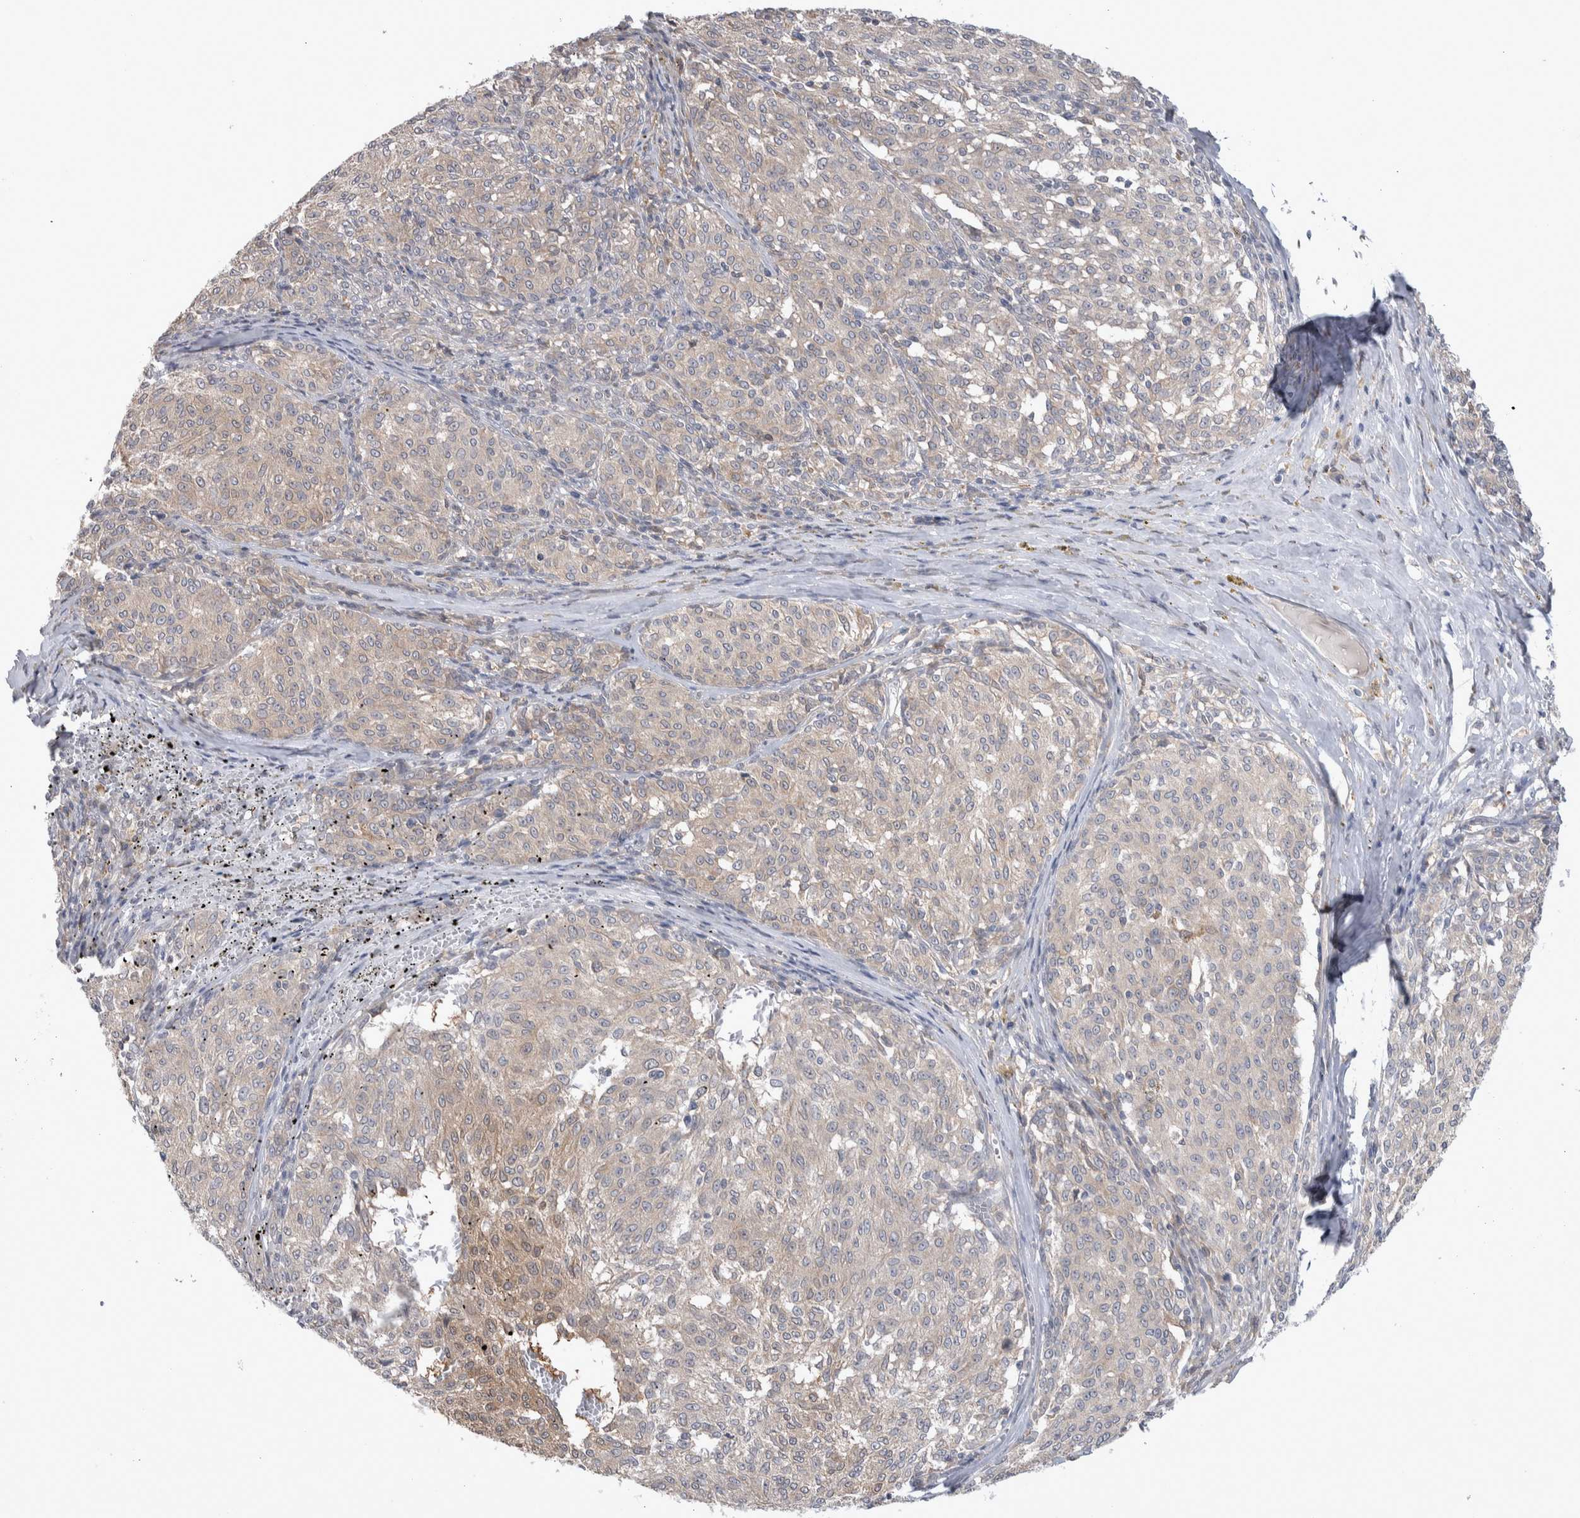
{"staining": {"intensity": "weak", "quantity": "<25%", "location": "cytoplasmic/membranous"}, "tissue": "melanoma", "cell_type": "Tumor cells", "image_type": "cancer", "snomed": [{"axis": "morphology", "description": "Malignant melanoma, NOS"}, {"axis": "topography", "description": "Skin"}], "caption": "Tumor cells are negative for protein expression in human melanoma. The staining was performed using DAB to visualize the protein expression in brown, while the nuclei were stained in blue with hematoxylin (Magnification: 20x).", "gene": "HTATIP2", "patient": {"sex": "female", "age": 72}}